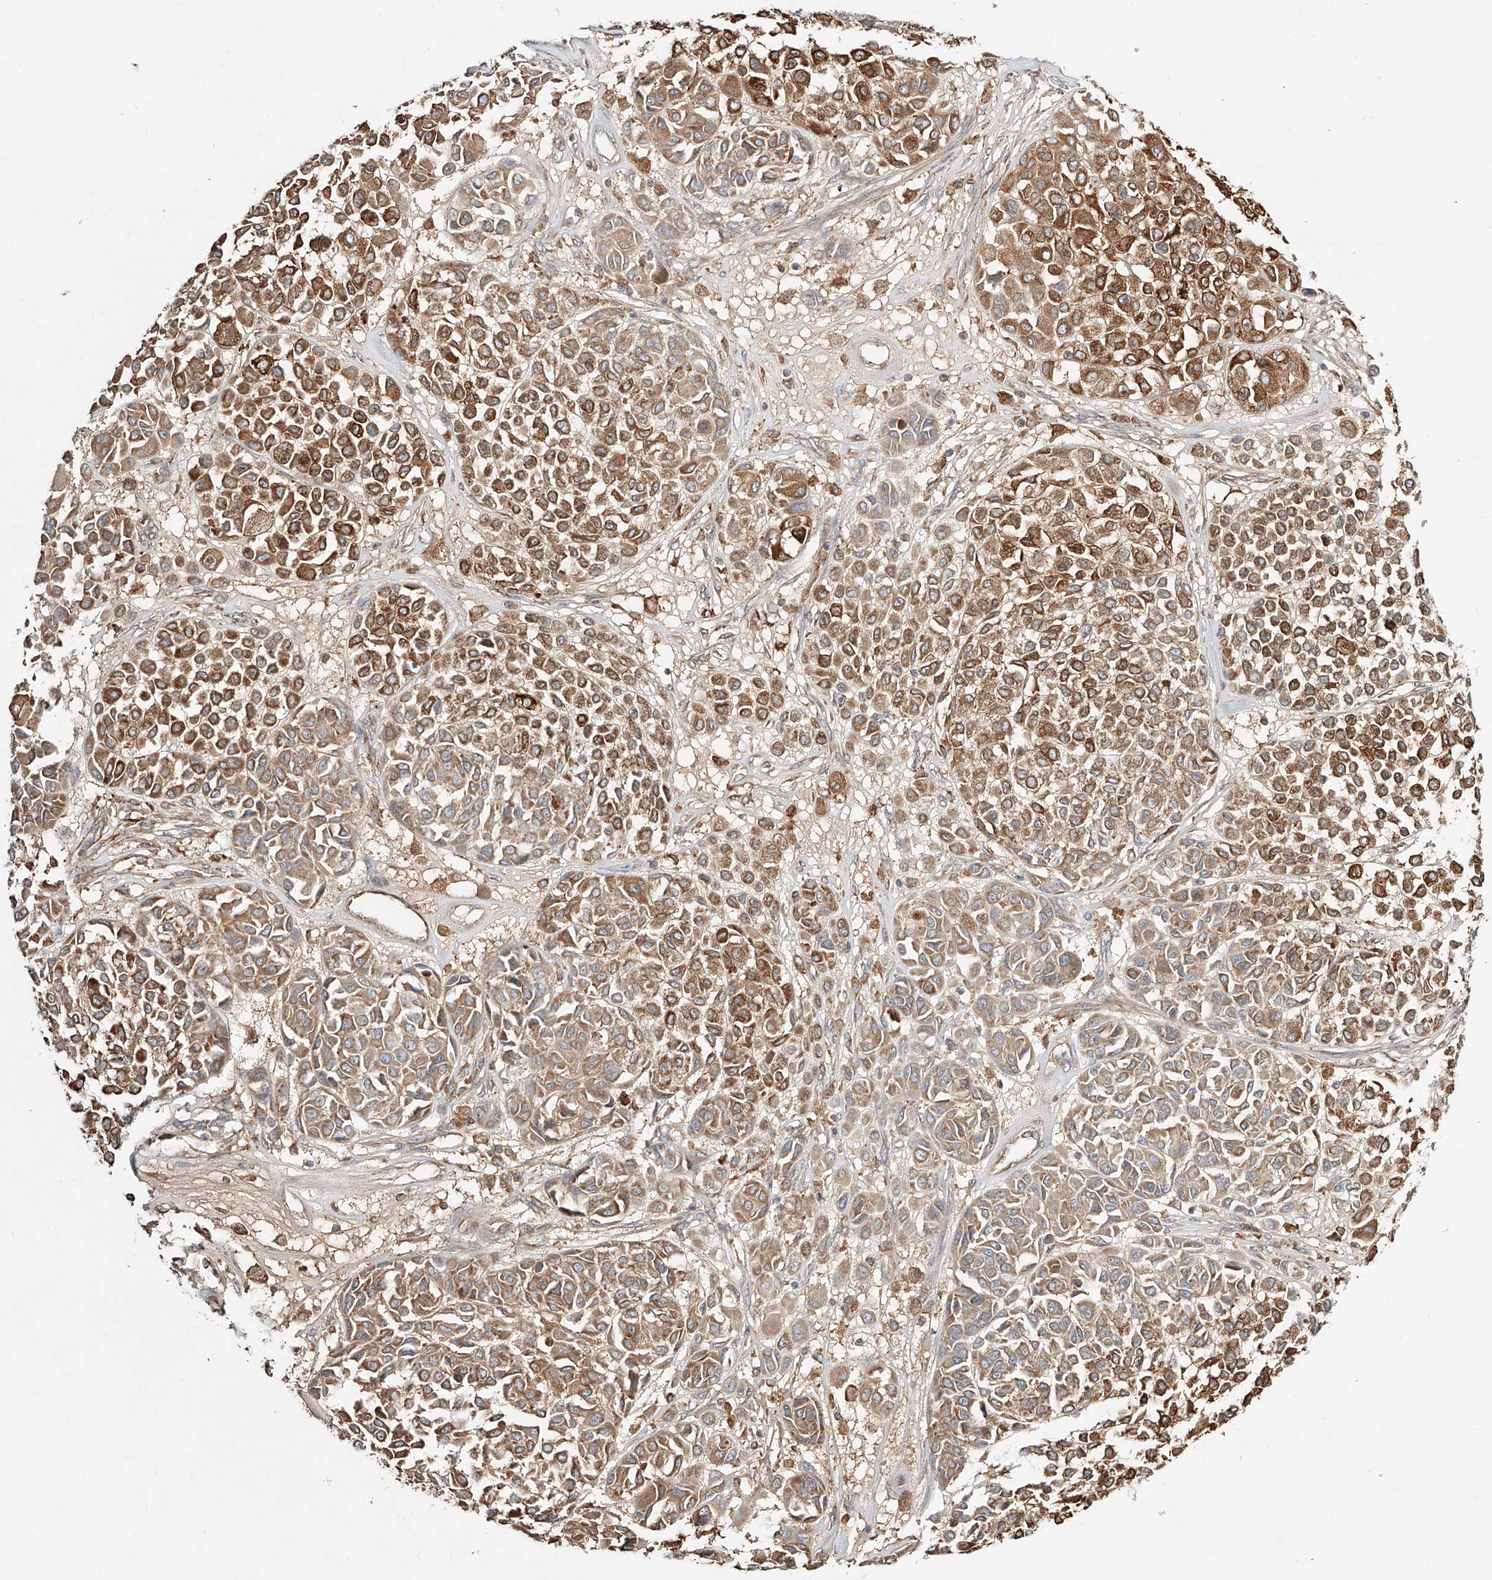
{"staining": {"intensity": "moderate", "quantity": ">75%", "location": "cytoplasmic/membranous"}, "tissue": "melanoma", "cell_type": "Tumor cells", "image_type": "cancer", "snomed": [{"axis": "morphology", "description": "Malignant melanoma, Metastatic site"}, {"axis": "topography", "description": "Soft tissue"}], "caption": "Immunohistochemistry photomicrograph of malignant melanoma (metastatic site) stained for a protein (brown), which displays medium levels of moderate cytoplasmic/membranous staining in approximately >75% of tumor cells.", "gene": "ERO1A", "patient": {"sex": "male", "age": 41}}